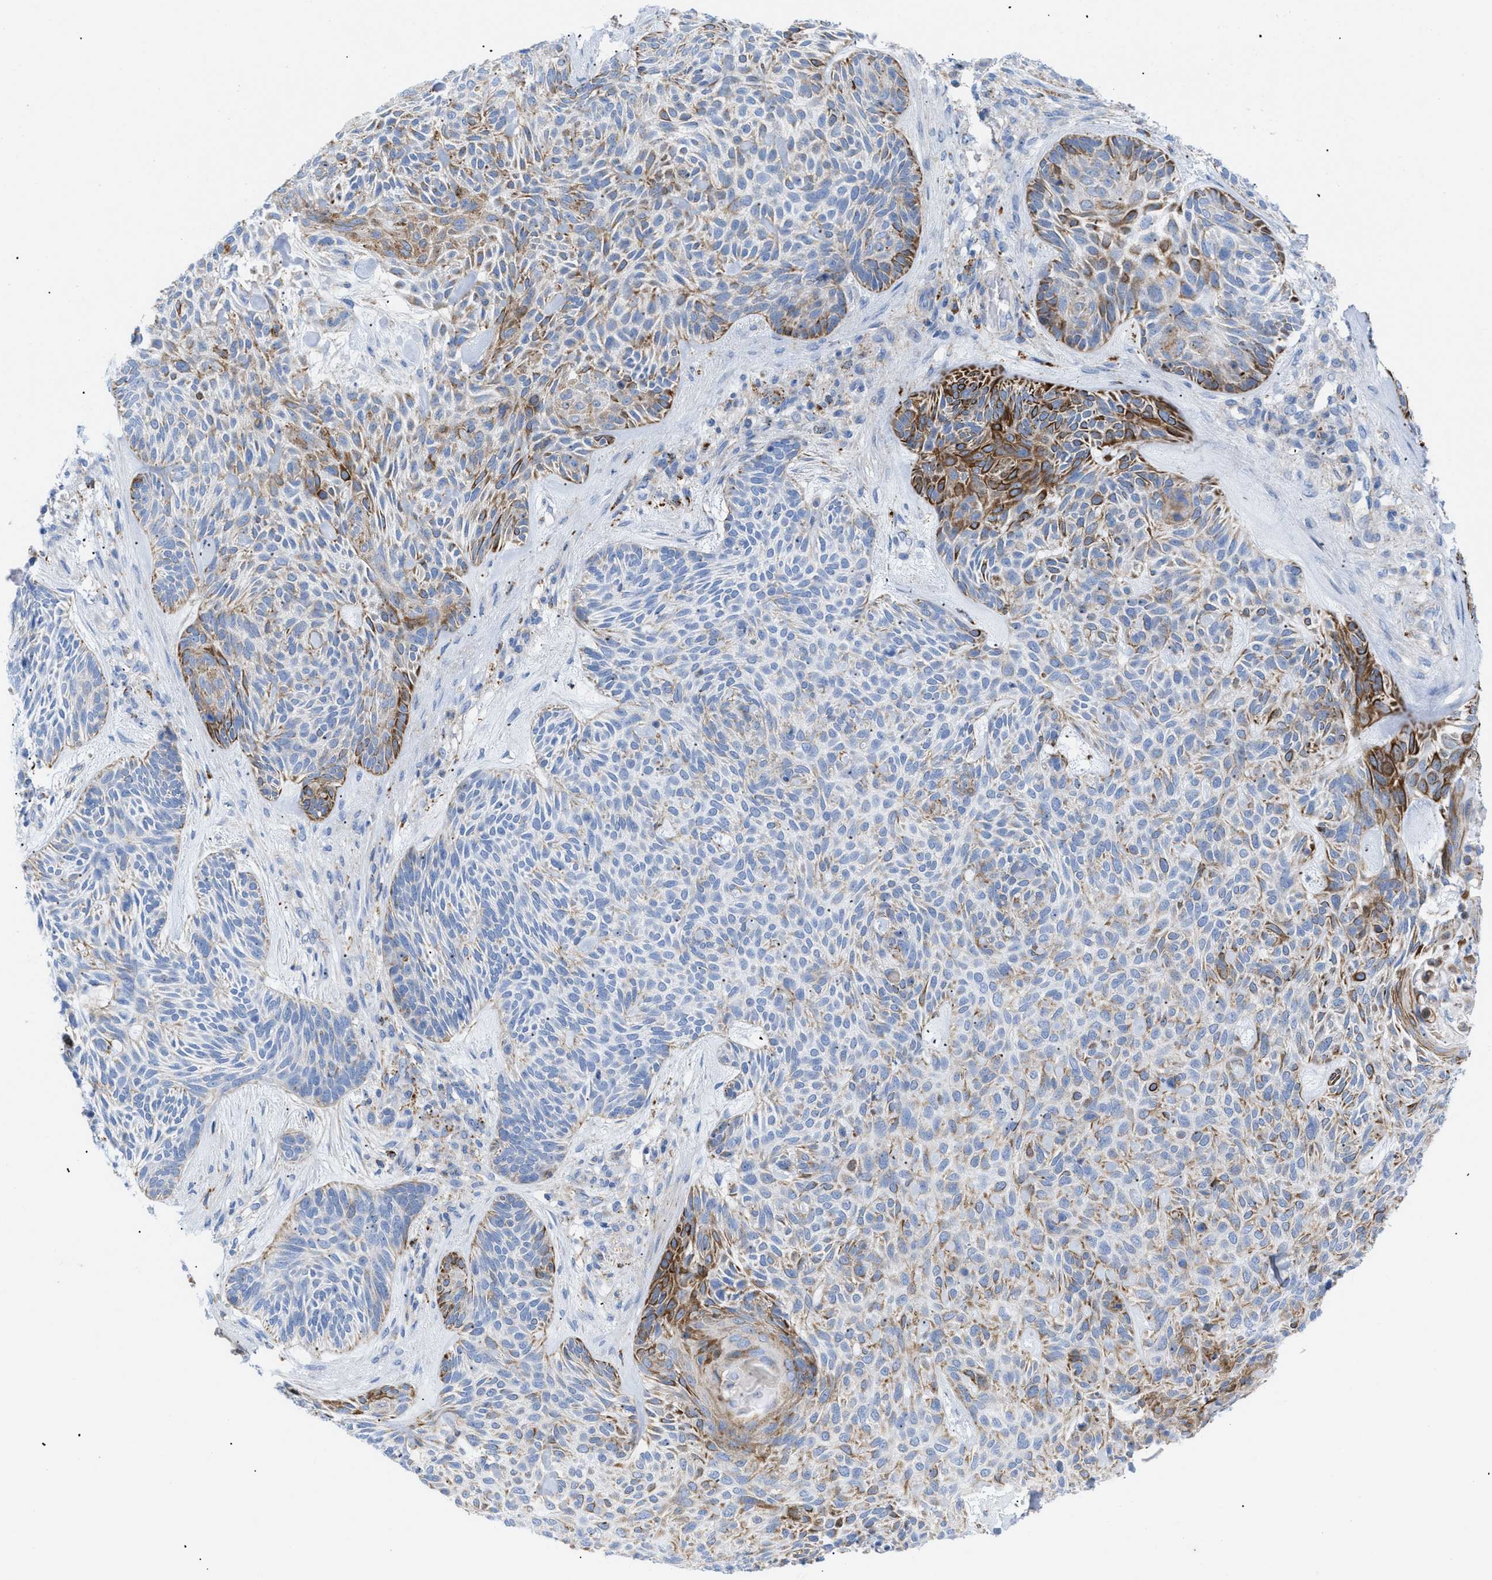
{"staining": {"intensity": "moderate", "quantity": "25%-75%", "location": "cytoplasmic/membranous"}, "tissue": "skin cancer", "cell_type": "Tumor cells", "image_type": "cancer", "snomed": [{"axis": "morphology", "description": "Basal cell carcinoma"}, {"axis": "topography", "description": "Skin"}], "caption": "Brown immunohistochemical staining in skin cancer (basal cell carcinoma) displays moderate cytoplasmic/membranous positivity in about 25%-75% of tumor cells.", "gene": "DRAM2", "patient": {"sex": "male", "age": 55}}